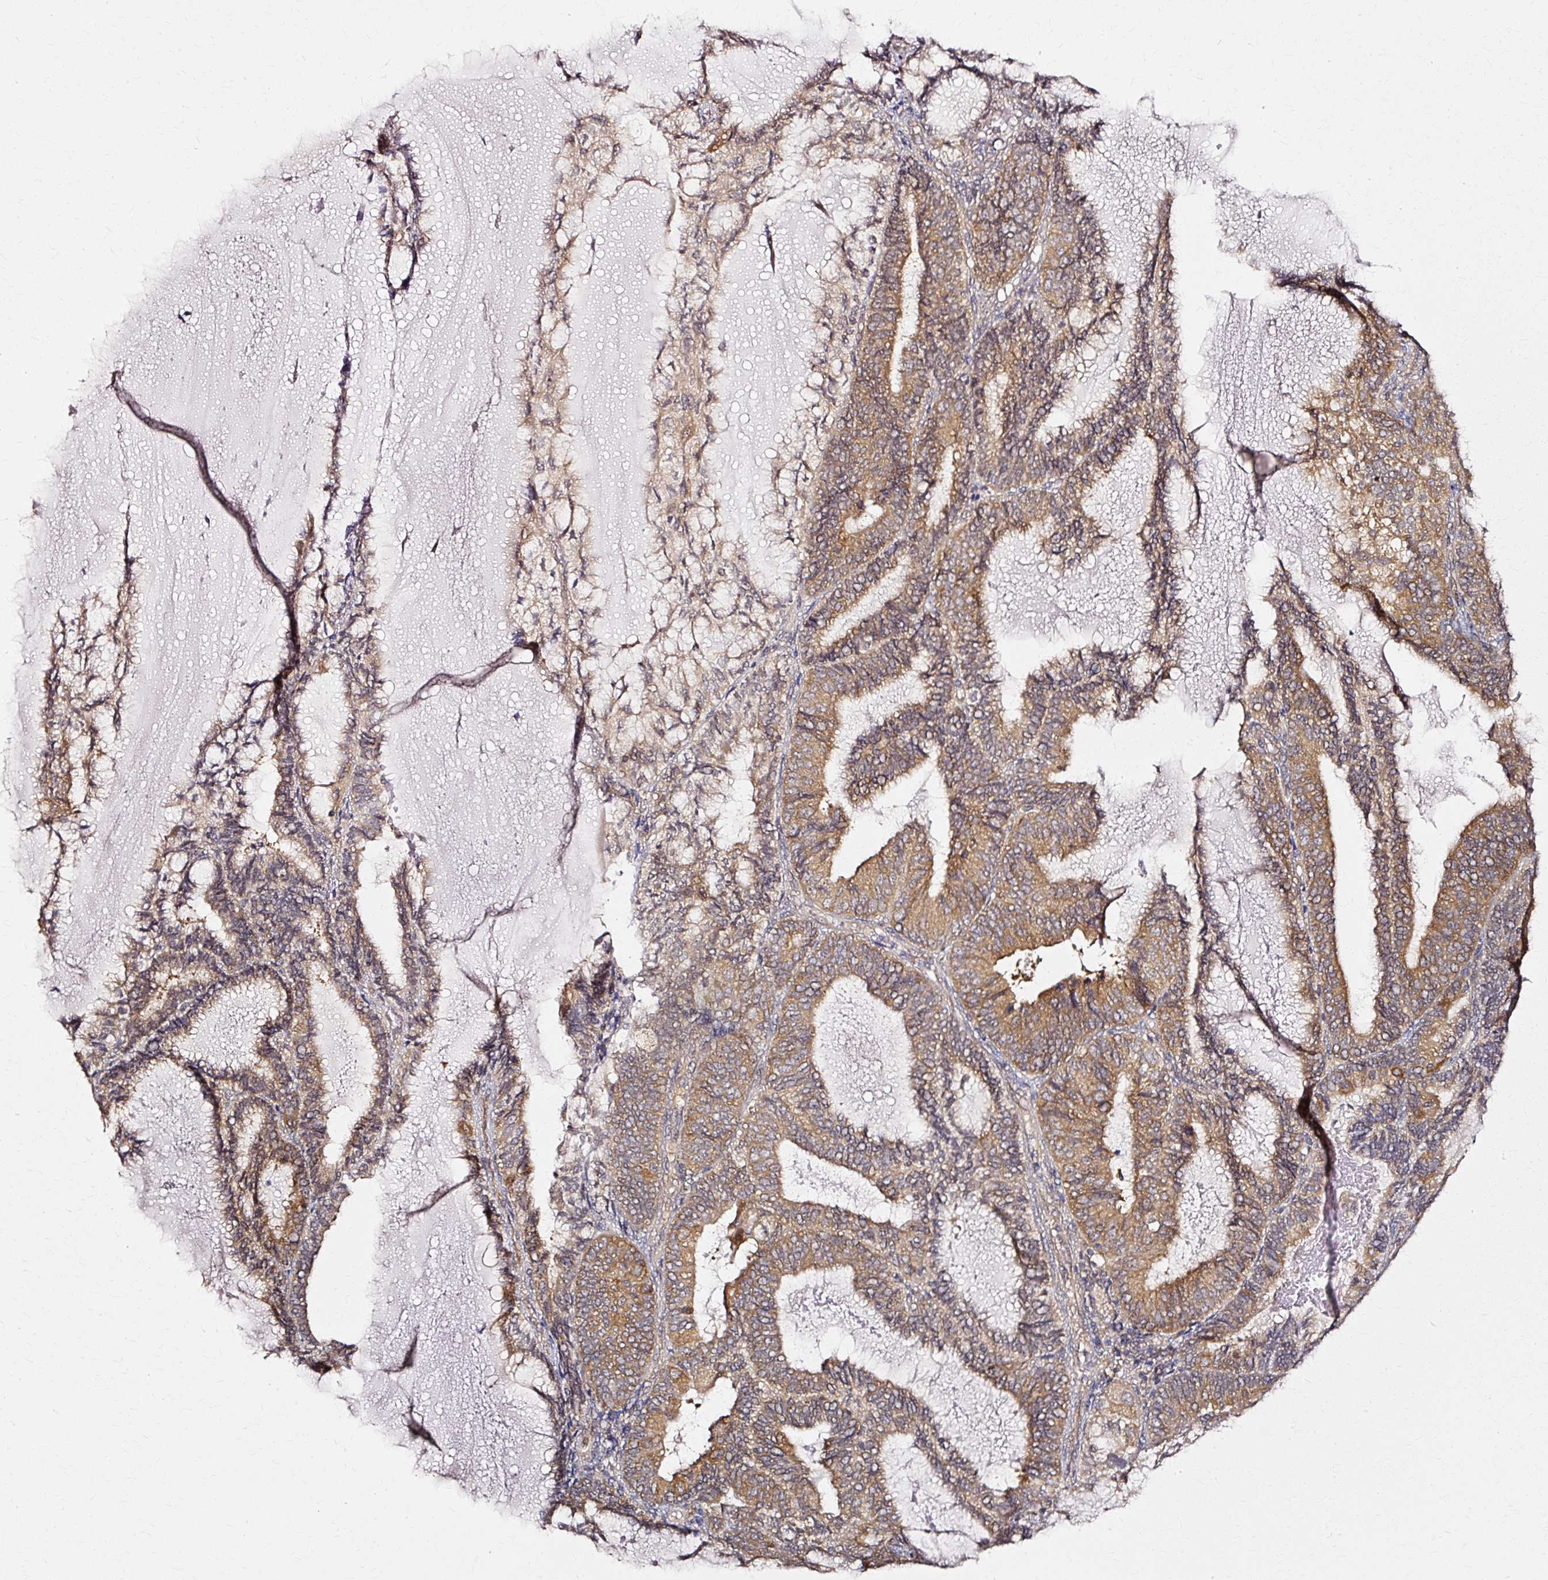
{"staining": {"intensity": "moderate", "quantity": "25%-75%", "location": "cytoplasmic/membranous"}, "tissue": "endometrial cancer", "cell_type": "Tumor cells", "image_type": "cancer", "snomed": [{"axis": "morphology", "description": "Adenocarcinoma, NOS"}, {"axis": "topography", "description": "Endometrium"}], "caption": "Immunohistochemical staining of adenocarcinoma (endometrial) shows medium levels of moderate cytoplasmic/membranous protein expression in approximately 25%-75% of tumor cells. (Brightfield microscopy of DAB IHC at high magnification).", "gene": "RGPD5", "patient": {"sex": "female", "age": 81}}